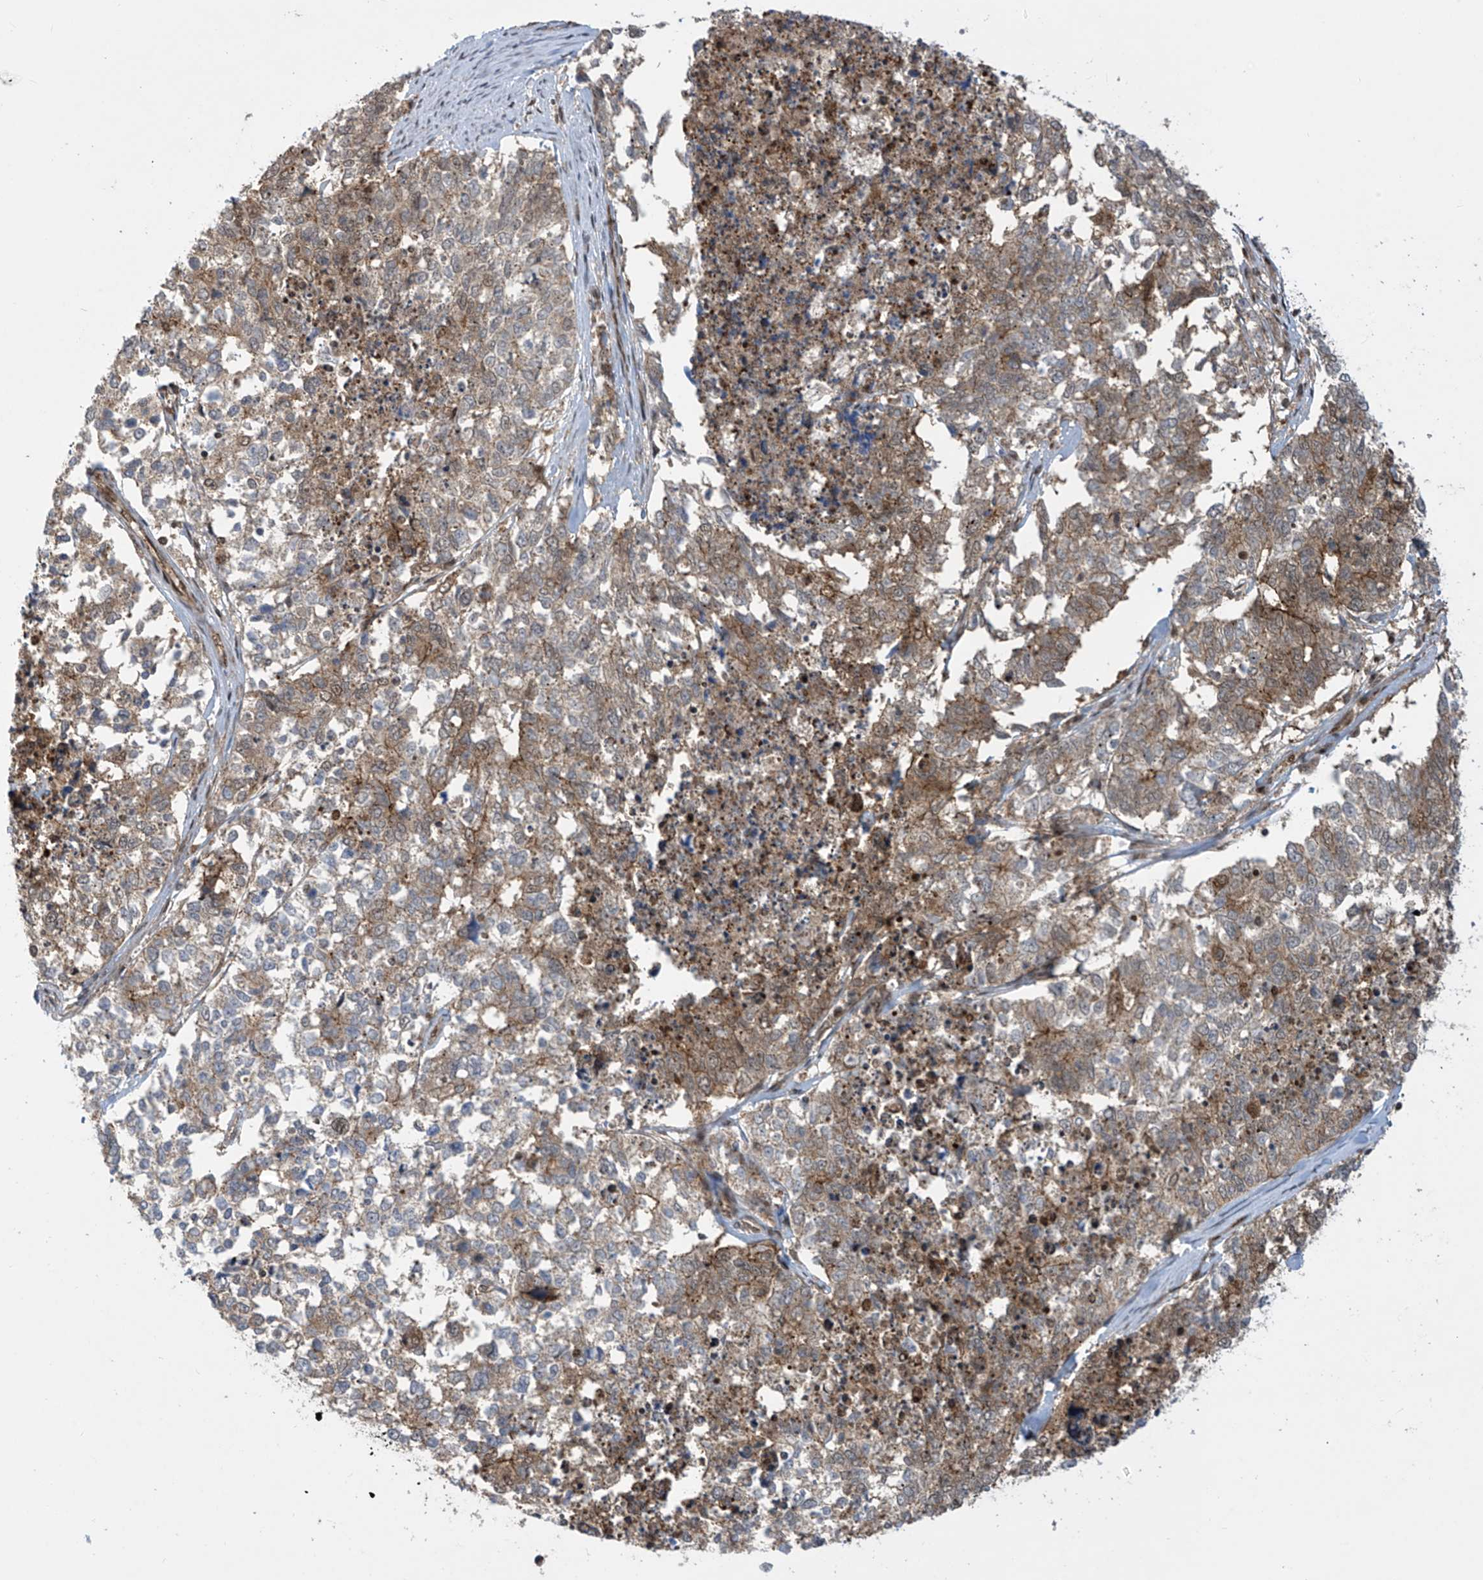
{"staining": {"intensity": "moderate", "quantity": "25%-75%", "location": "cytoplasmic/membranous,nuclear"}, "tissue": "cervical cancer", "cell_type": "Tumor cells", "image_type": "cancer", "snomed": [{"axis": "morphology", "description": "Squamous cell carcinoma, NOS"}, {"axis": "topography", "description": "Cervix"}], "caption": "Protein staining of squamous cell carcinoma (cervical) tissue exhibits moderate cytoplasmic/membranous and nuclear staining in about 25%-75% of tumor cells. (Brightfield microscopy of DAB IHC at high magnification).", "gene": "LAGE3", "patient": {"sex": "female", "age": 63}}